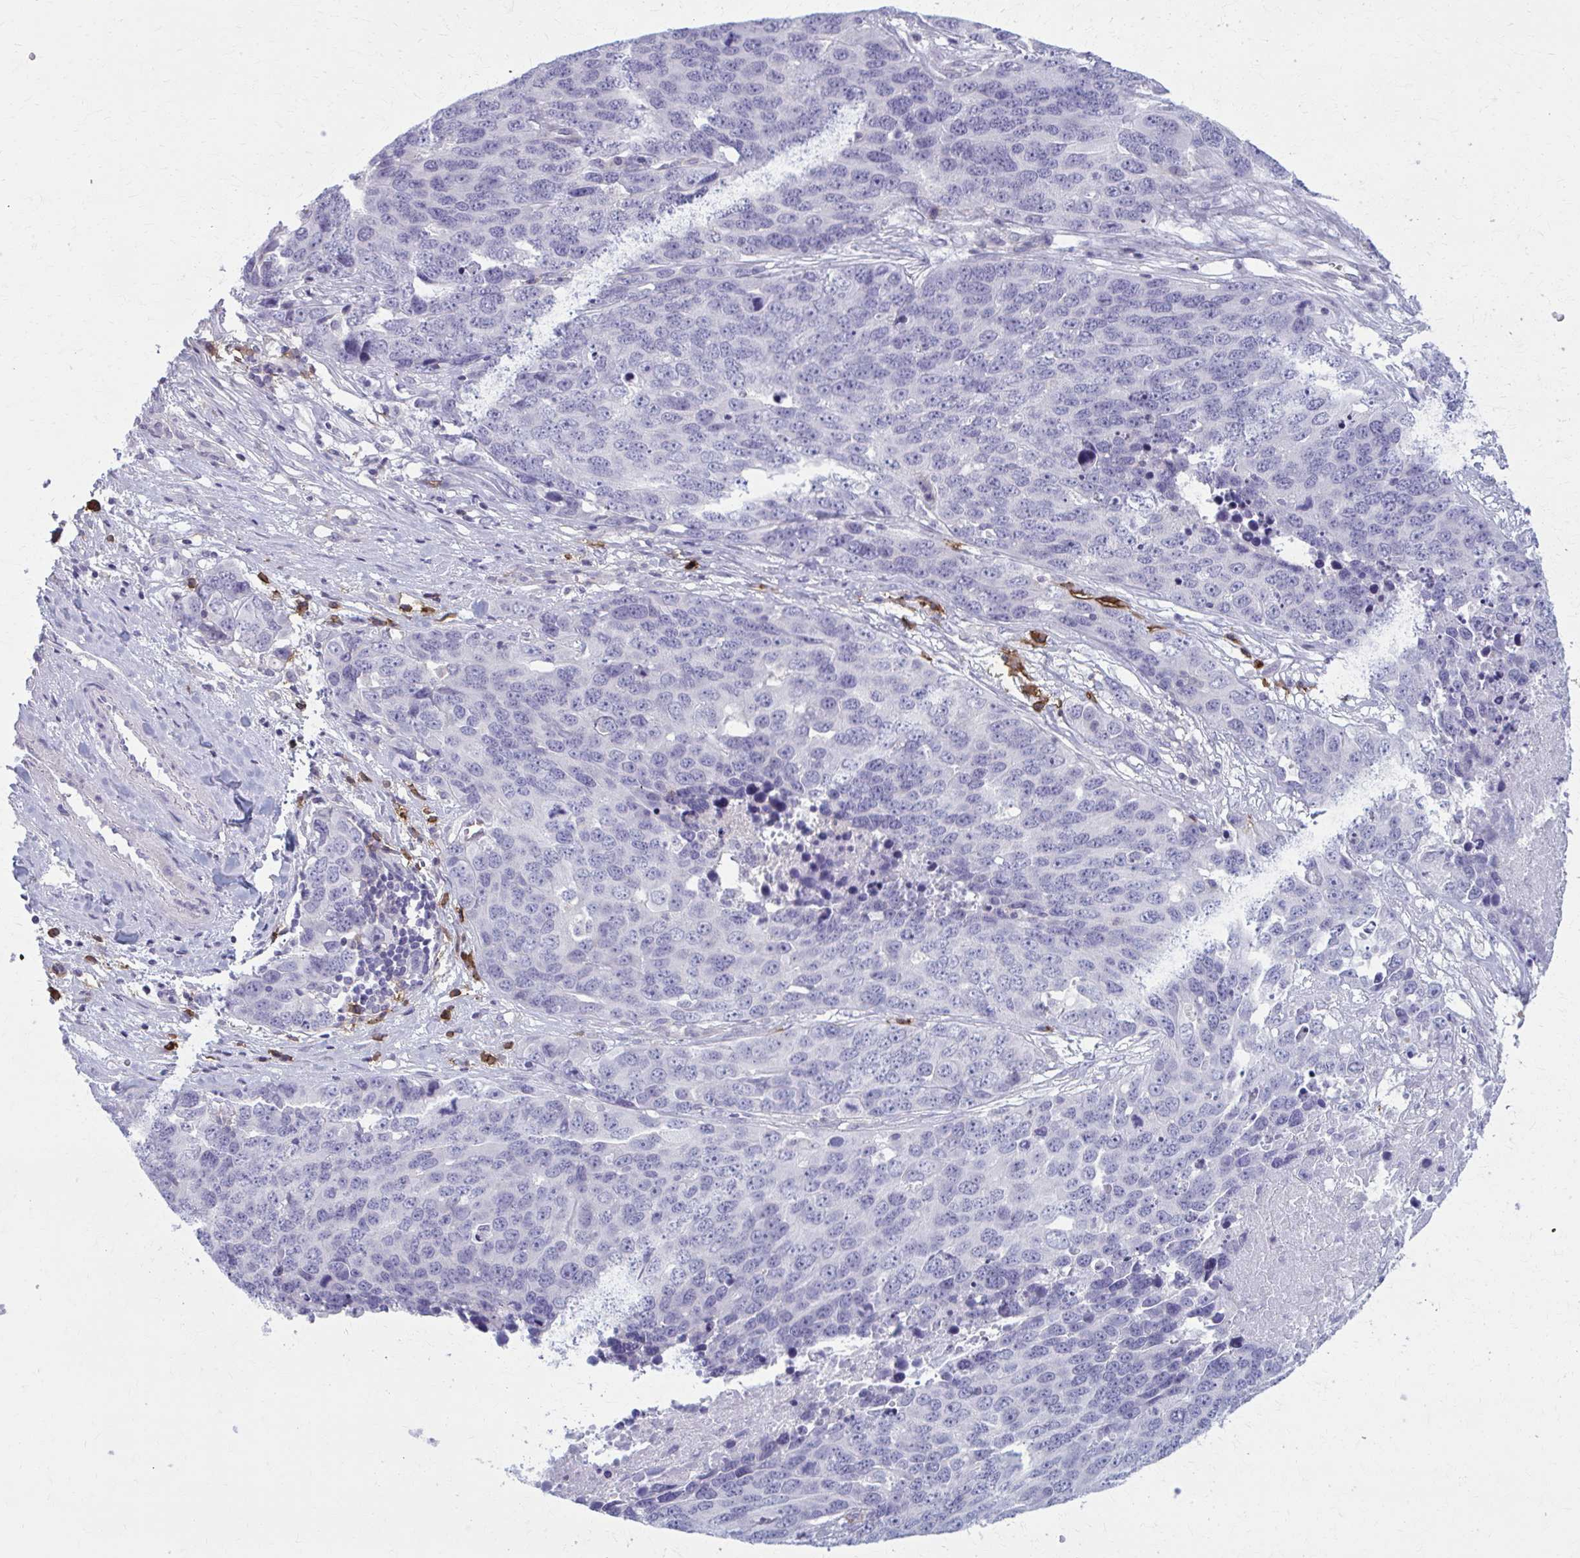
{"staining": {"intensity": "negative", "quantity": "none", "location": "none"}, "tissue": "ovarian cancer", "cell_type": "Tumor cells", "image_type": "cancer", "snomed": [{"axis": "morphology", "description": "Cystadenocarcinoma, serous, NOS"}, {"axis": "topography", "description": "Ovary"}], "caption": "This is an IHC photomicrograph of ovarian serous cystadenocarcinoma. There is no staining in tumor cells.", "gene": "CD38", "patient": {"sex": "female", "age": 76}}